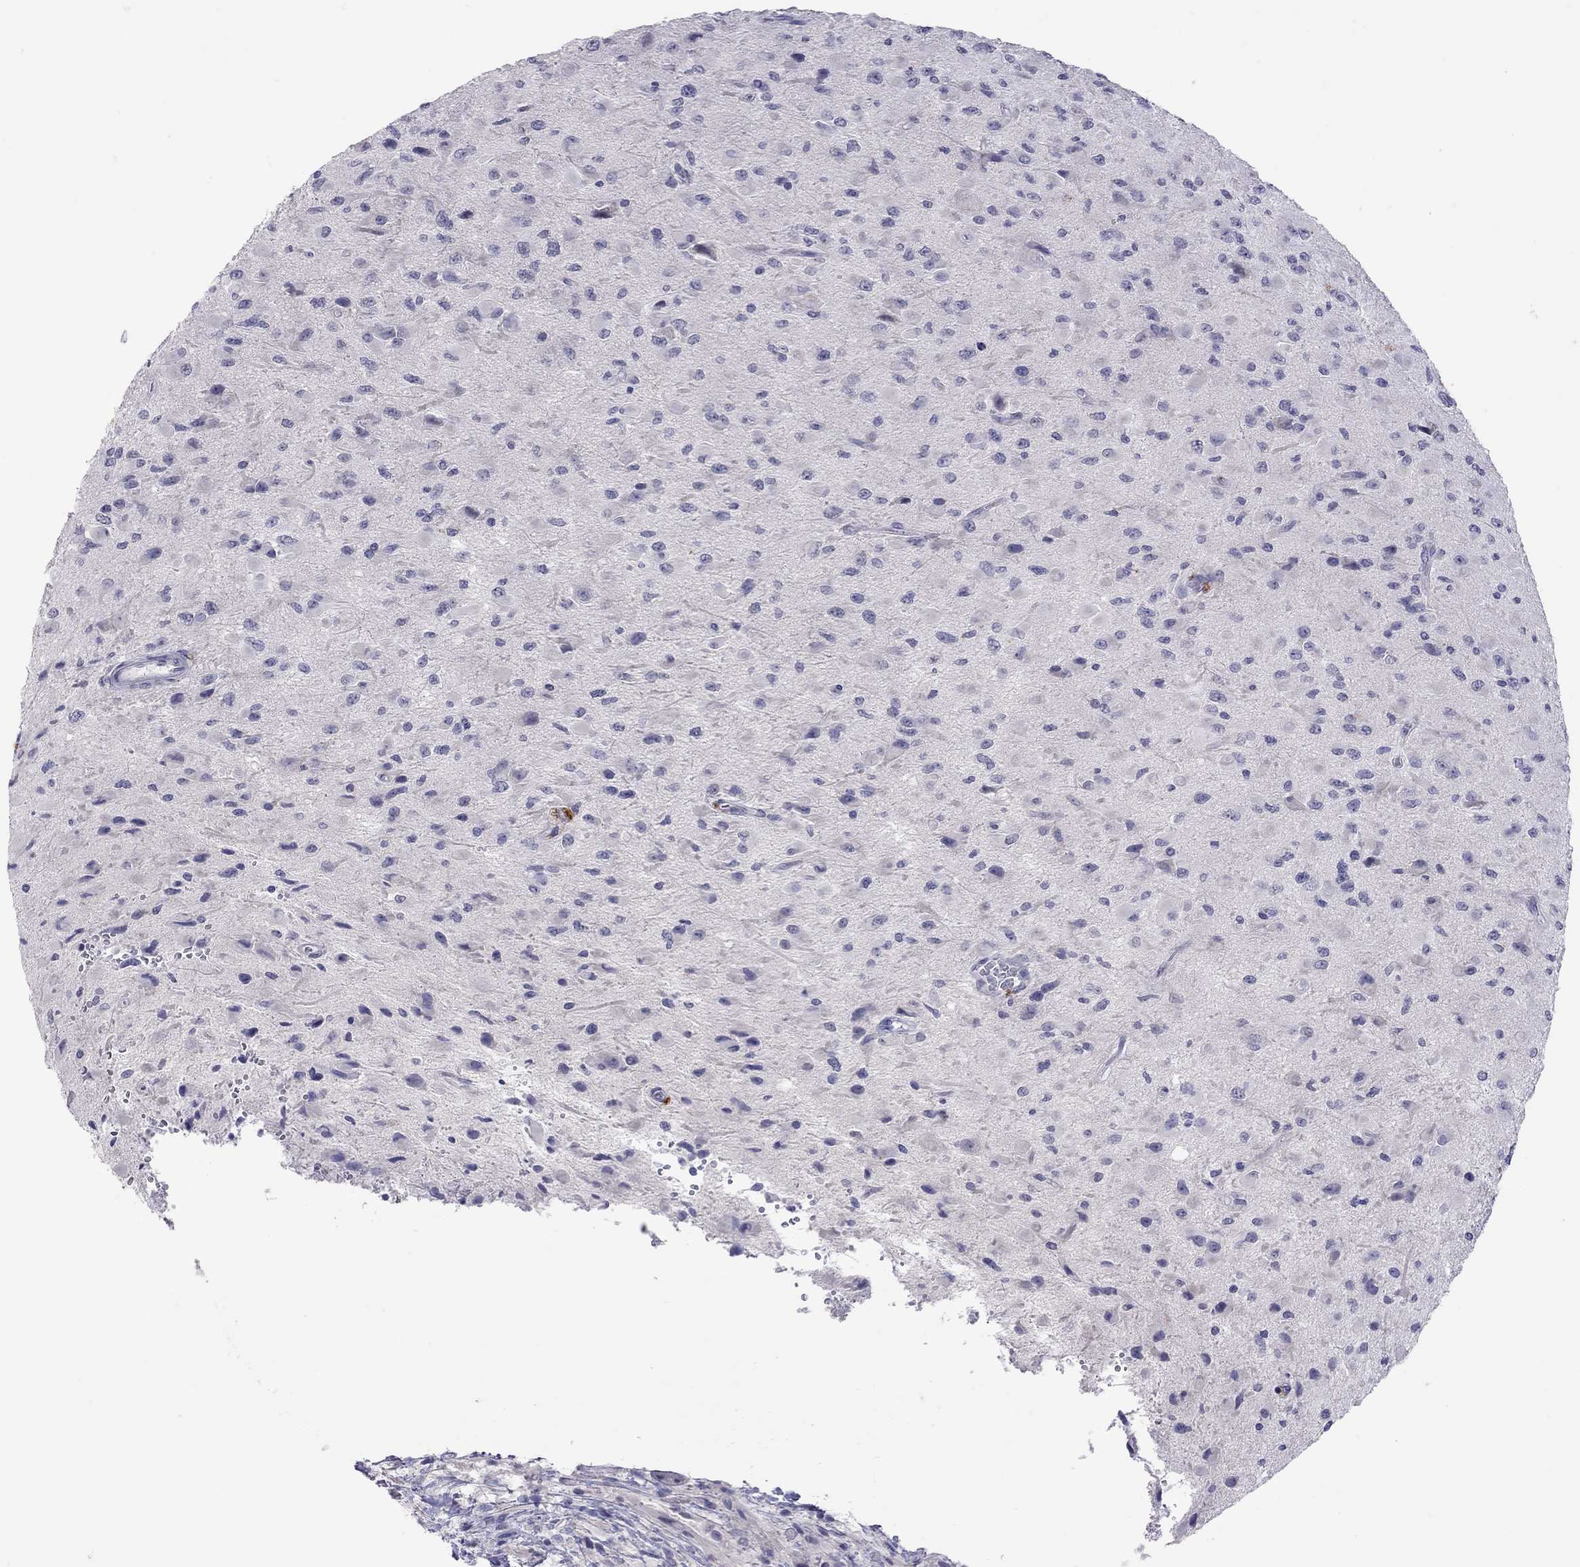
{"staining": {"intensity": "negative", "quantity": "none", "location": "none"}, "tissue": "glioma", "cell_type": "Tumor cells", "image_type": "cancer", "snomed": [{"axis": "morphology", "description": "Glioma, malignant, High grade"}, {"axis": "topography", "description": "Cerebral cortex"}], "caption": "Protein analysis of glioma demonstrates no significant positivity in tumor cells.", "gene": "SLAMF1", "patient": {"sex": "male", "age": 35}}